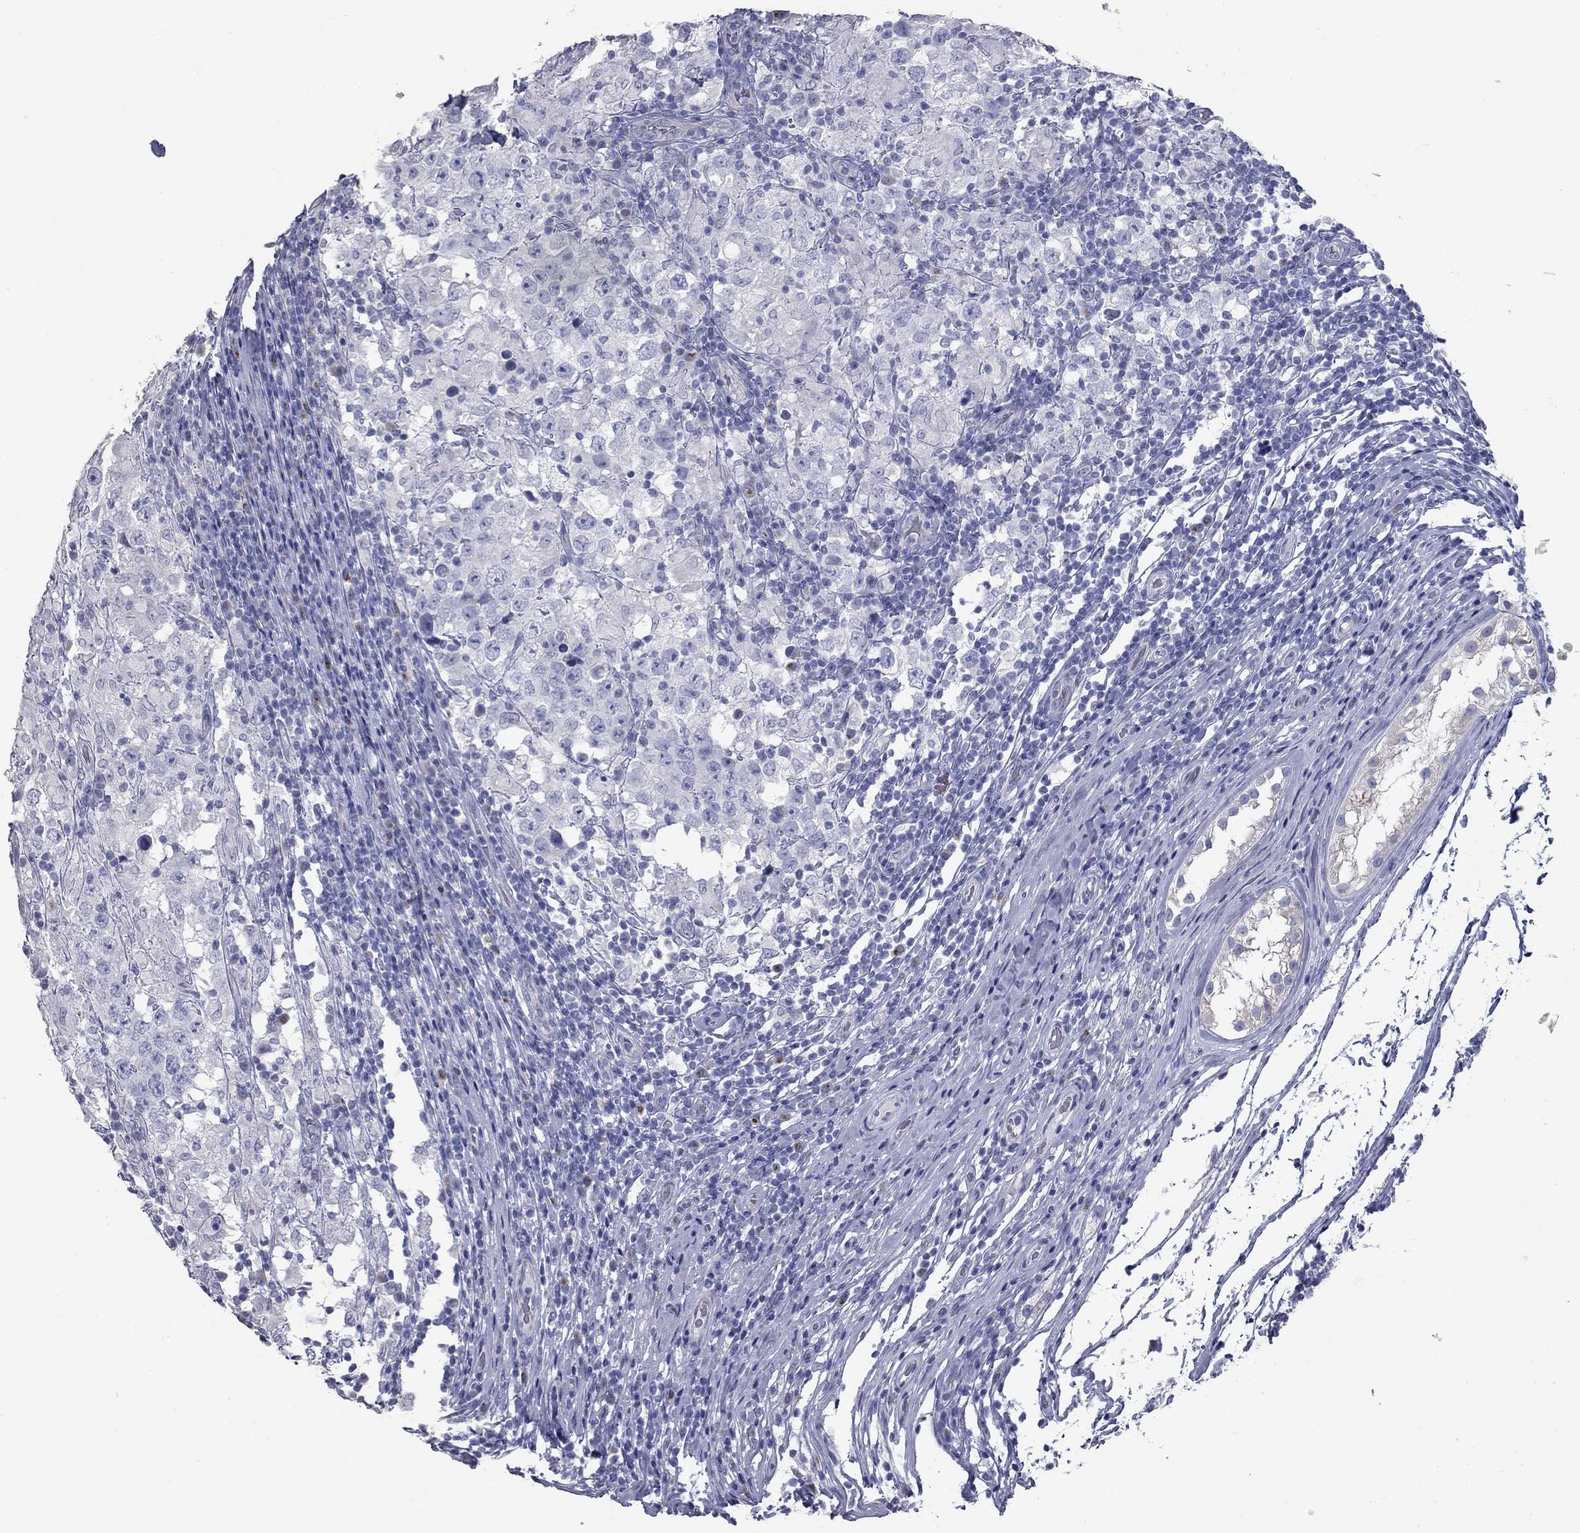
{"staining": {"intensity": "negative", "quantity": "none", "location": "none"}, "tissue": "testis cancer", "cell_type": "Tumor cells", "image_type": "cancer", "snomed": [{"axis": "morphology", "description": "Seminoma, NOS"}, {"axis": "morphology", "description": "Carcinoma, Embryonal, NOS"}, {"axis": "topography", "description": "Testis"}], "caption": "The image demonstrates no significant staining in tumor cells of testis cancer.", "gene": "TAC1", "patient": {"sex": "male", "age": 41}}